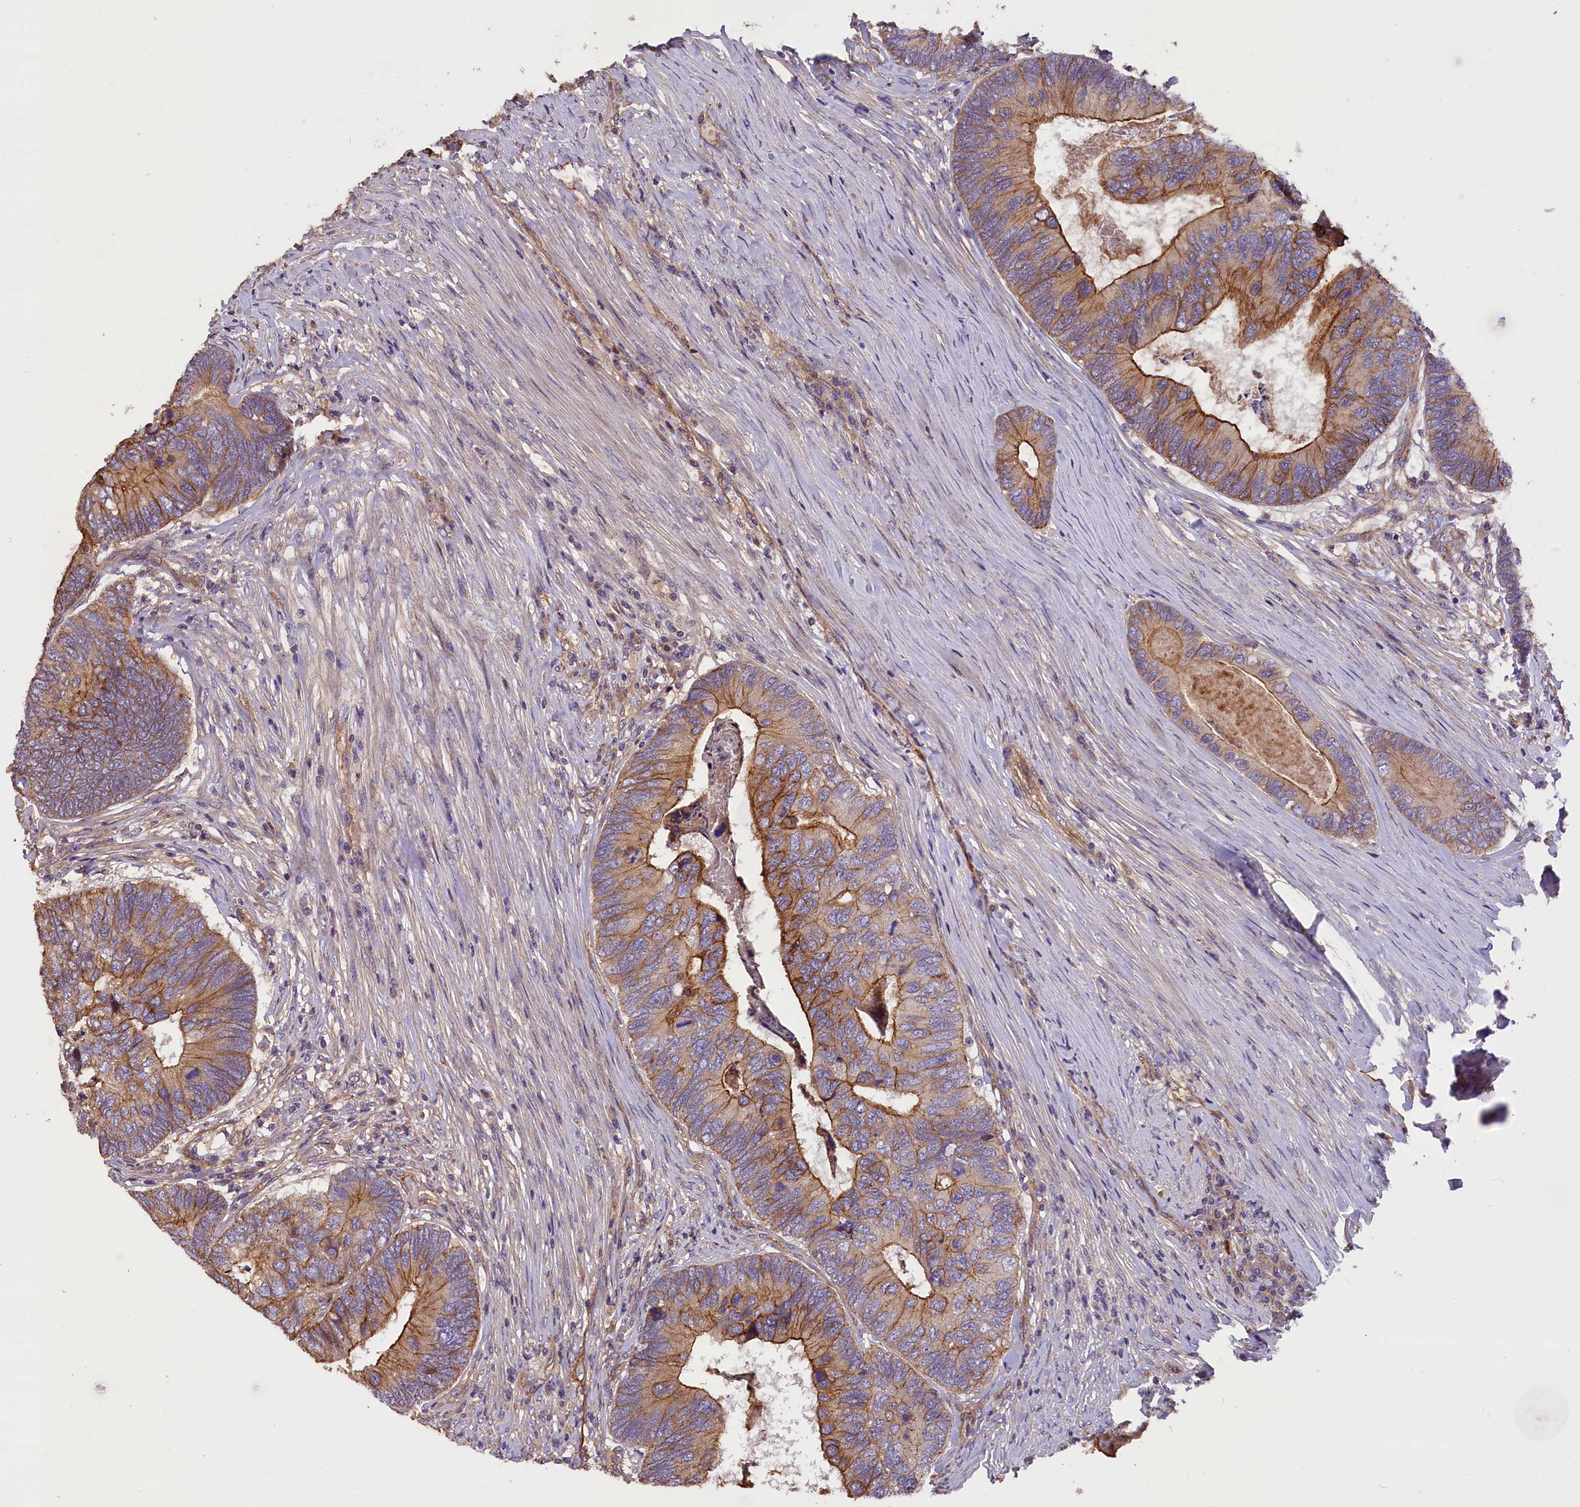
{"staining": {"intensity": "moderate", "quantity": "25%-75%", "location": "cytoplasmic/membranous"}, "tissue": "colorectal cancer", "cell_type": "Tumor cells", "image_type": "cancer", "snomed": [{"axis": "morphology", "description": "Adenocarcinoma, NOS"}, {"axis": "topography", "description": "Colon"}], "caption": "IHC of human adenocarcinoma (colorectal) demonstrates medium levels of moderate cytoplasmic/membranous positivity in about 25%-75% of tumor cells.", "gene": "ERMARD", "patient": {"sex": "female", "age": 67}}